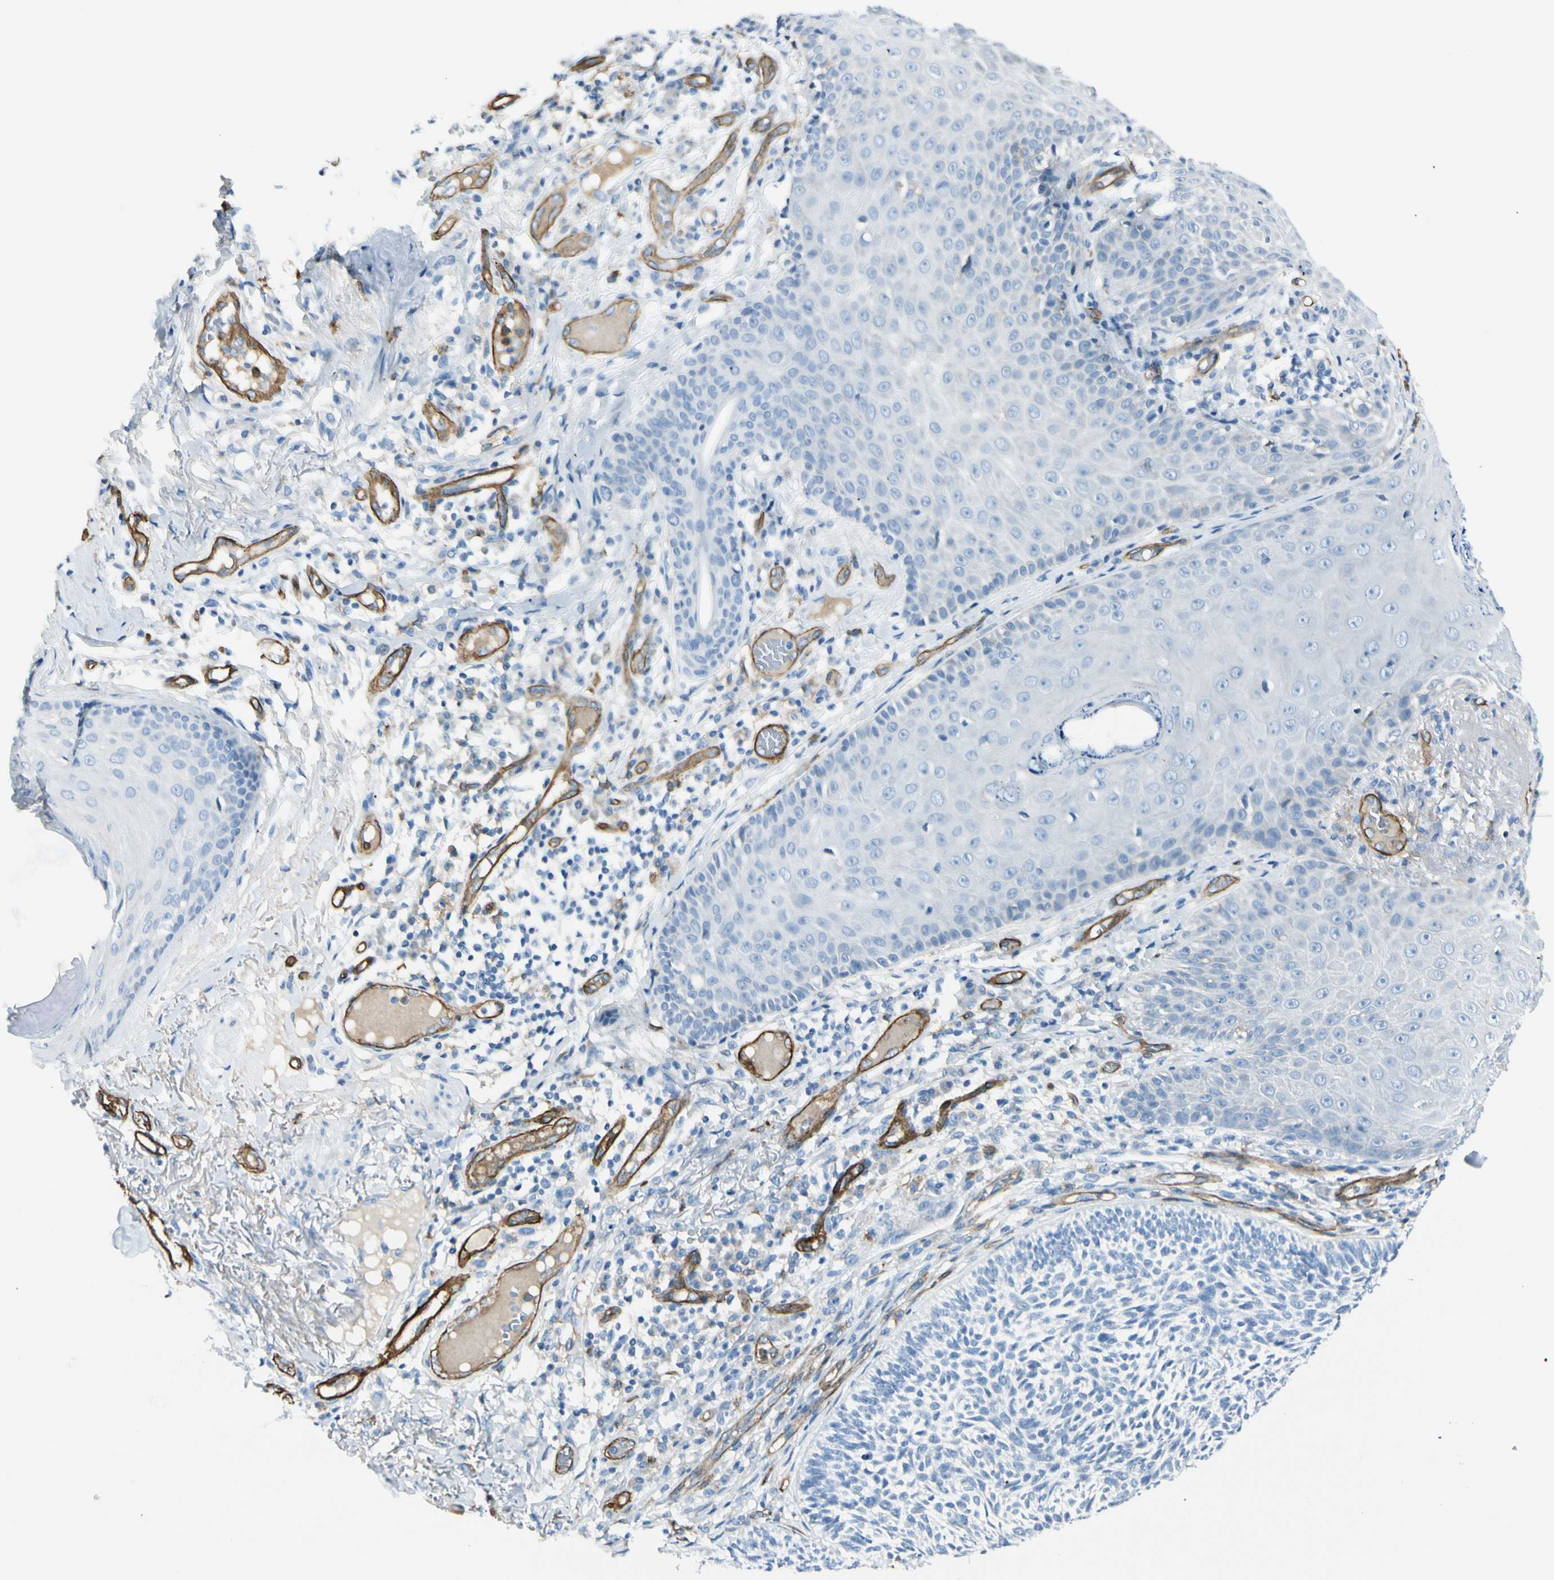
{"staining": {"intensity": "negative", "quantity": "none", "location": "none"}, "tissue": "skin cancer", "cell_type": "Tumor cells", "image_type": "cancer", "snomed": [{"axis": "morphology", "description": "Normal tissue, NOS"}, {"axis": "morphology", "description": "Basal cell carcinoma"}, {"axis": "topography", "description": "Skin"}], "caption": "Skin basal cell carcinoma was stained to show a protein in brown. There is no significant staining in tumor cells. The staining is performed using DAB brown chromogen with nuclei counter-stained in using hematoxylin.", "gene": "CD93", "patient": {"sex": "male", "age": 52}}